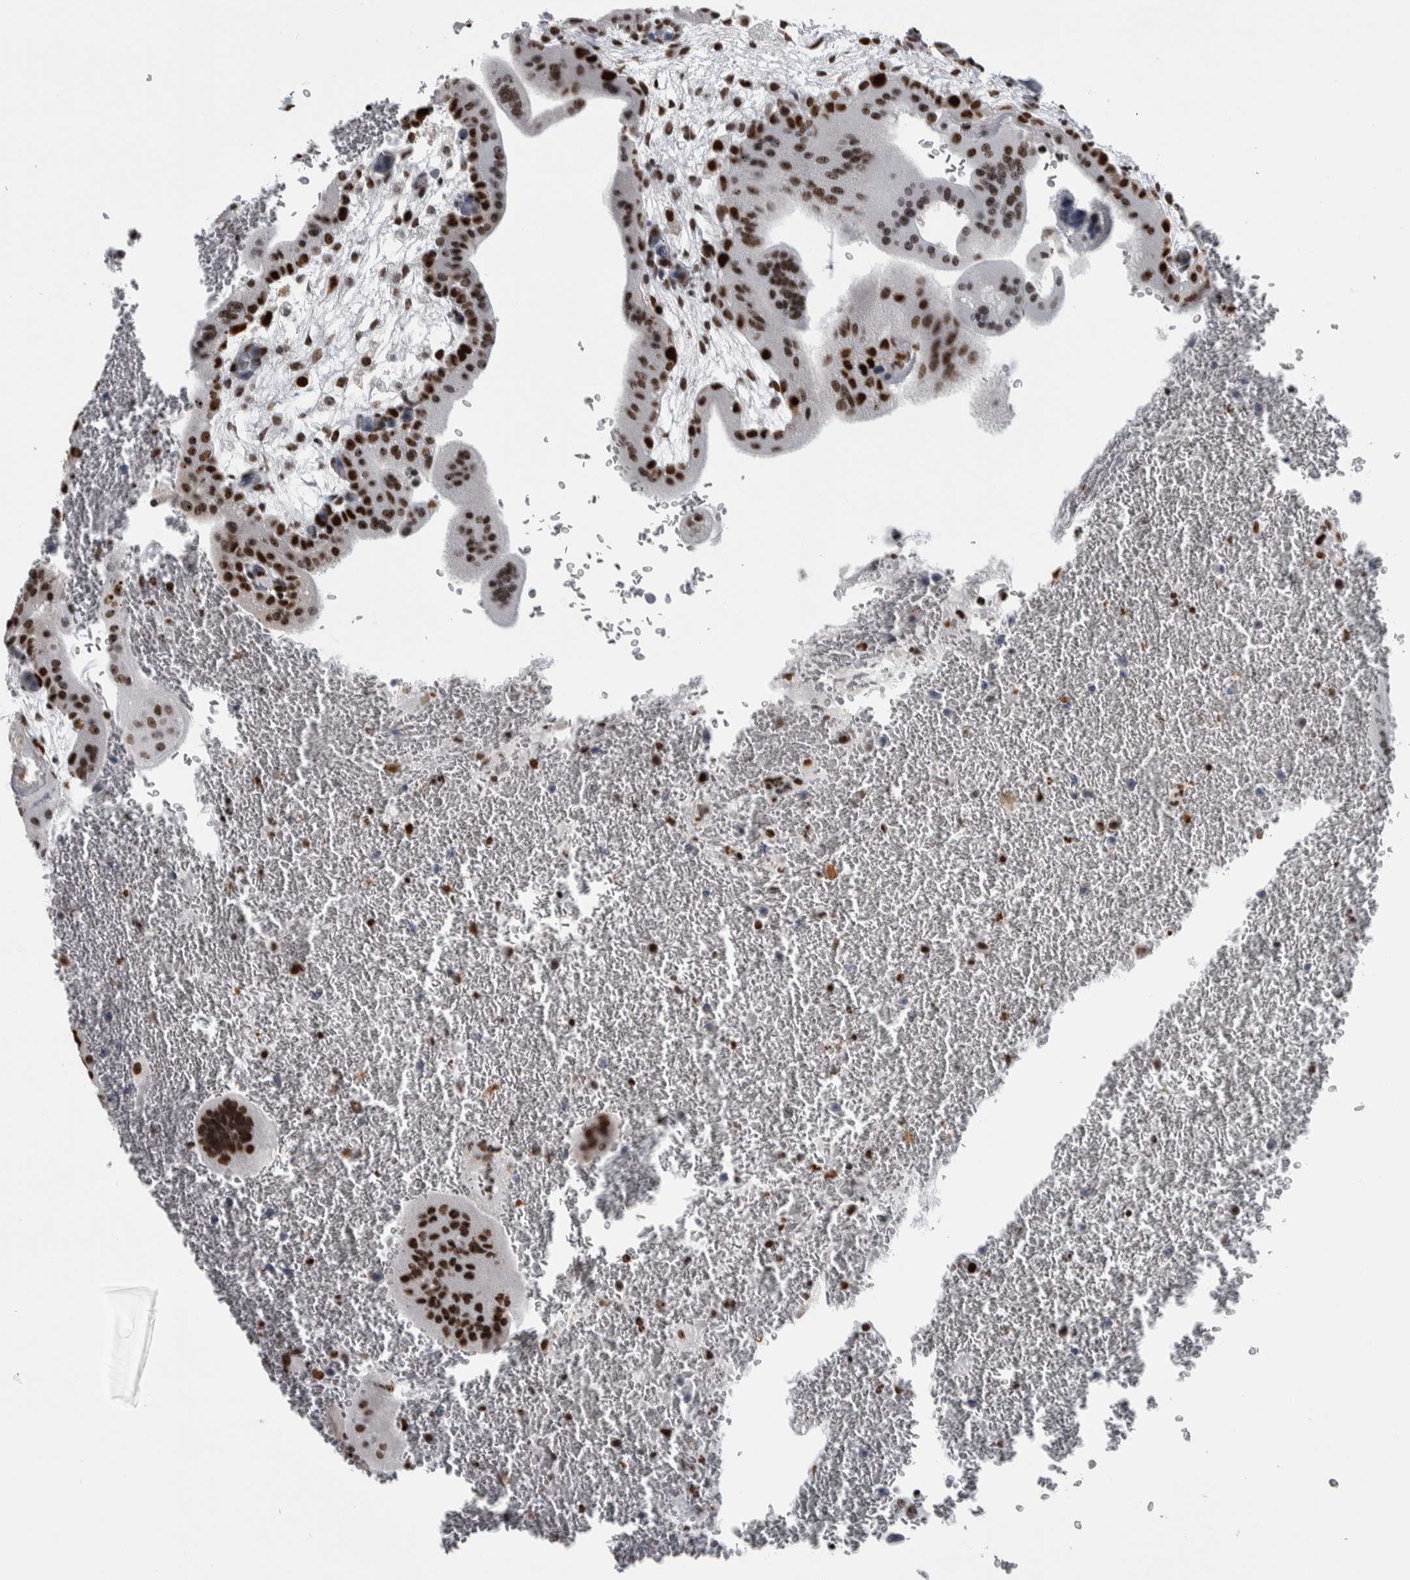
{"staining": {"intensity": "strong", "quantity": ">75%", "location": "nuclear"}, "tissue": "placenta", "cell_type": "Trophoblastic cells", "image_type": "normal", "snomed": [{"axis": "morphology", "description": "Normal tissue, NOS"}, {"axis": "topography", "description": "Placenta"}], "caption": "Approximately >75% of trophoblastic cells in normal placenta show strong nuclear protein expression as visualized by brown immunohistochemical staining.", "gene": "TOP2B", "patient": {"sex": "female", "age": 35}}